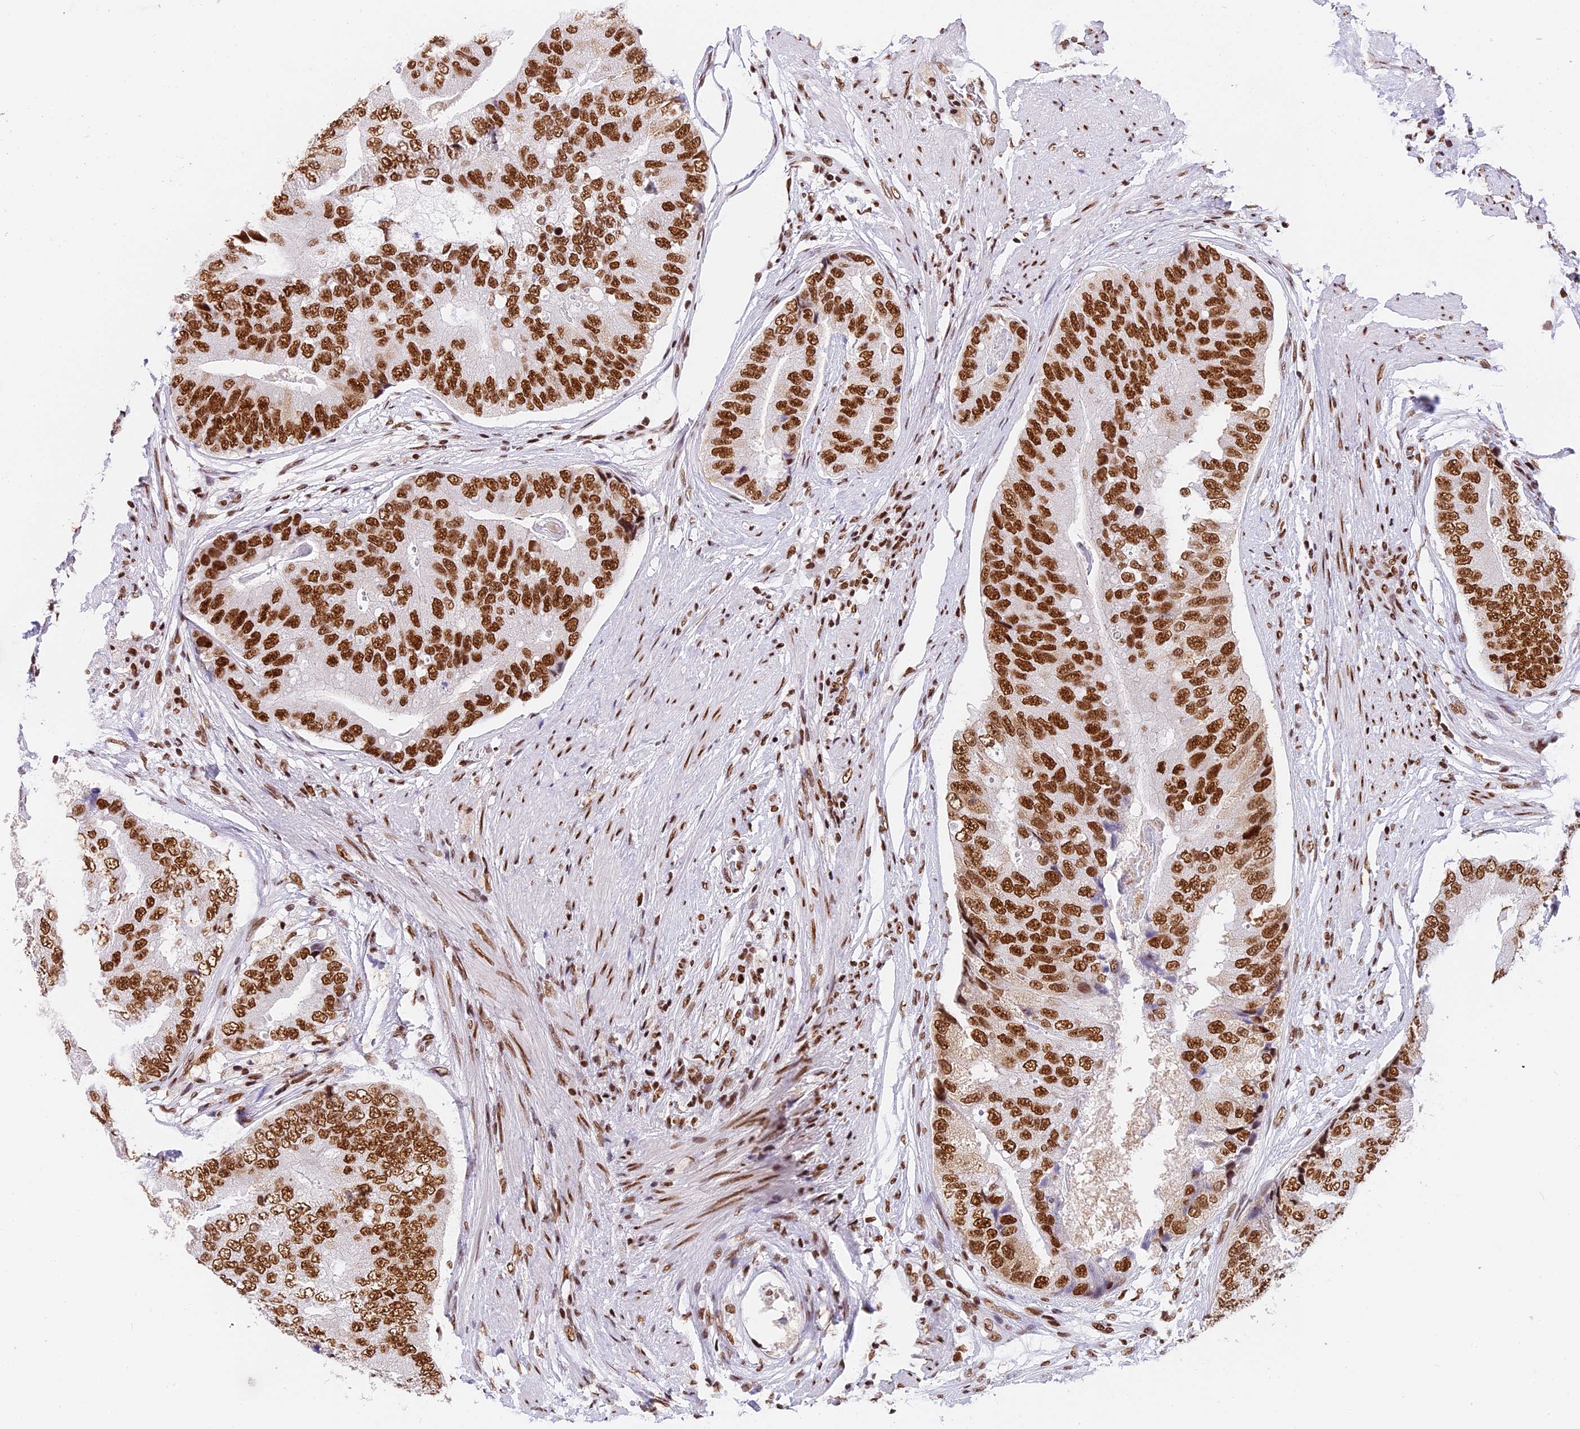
{"staining": {"intensity": "strong", "quantity": ">75%", "location": "nuclear"}, "tissue": "prostate cancer", "cell_type": "Tumor cells", "image_type": "cancer", "snomed": [{"axis": "morphology", "description": "Adenocarcinoma, High grade"}, {"axis": "topography", "description": "Prostate"}], "caption": "A brown stain highlights strong nuclear staining of a protein in human adenocarcinoma (high-grade) (prostate) tumor cells.", "gene": "SBNO1", "patient": {"sex": "male", "age": 70}}